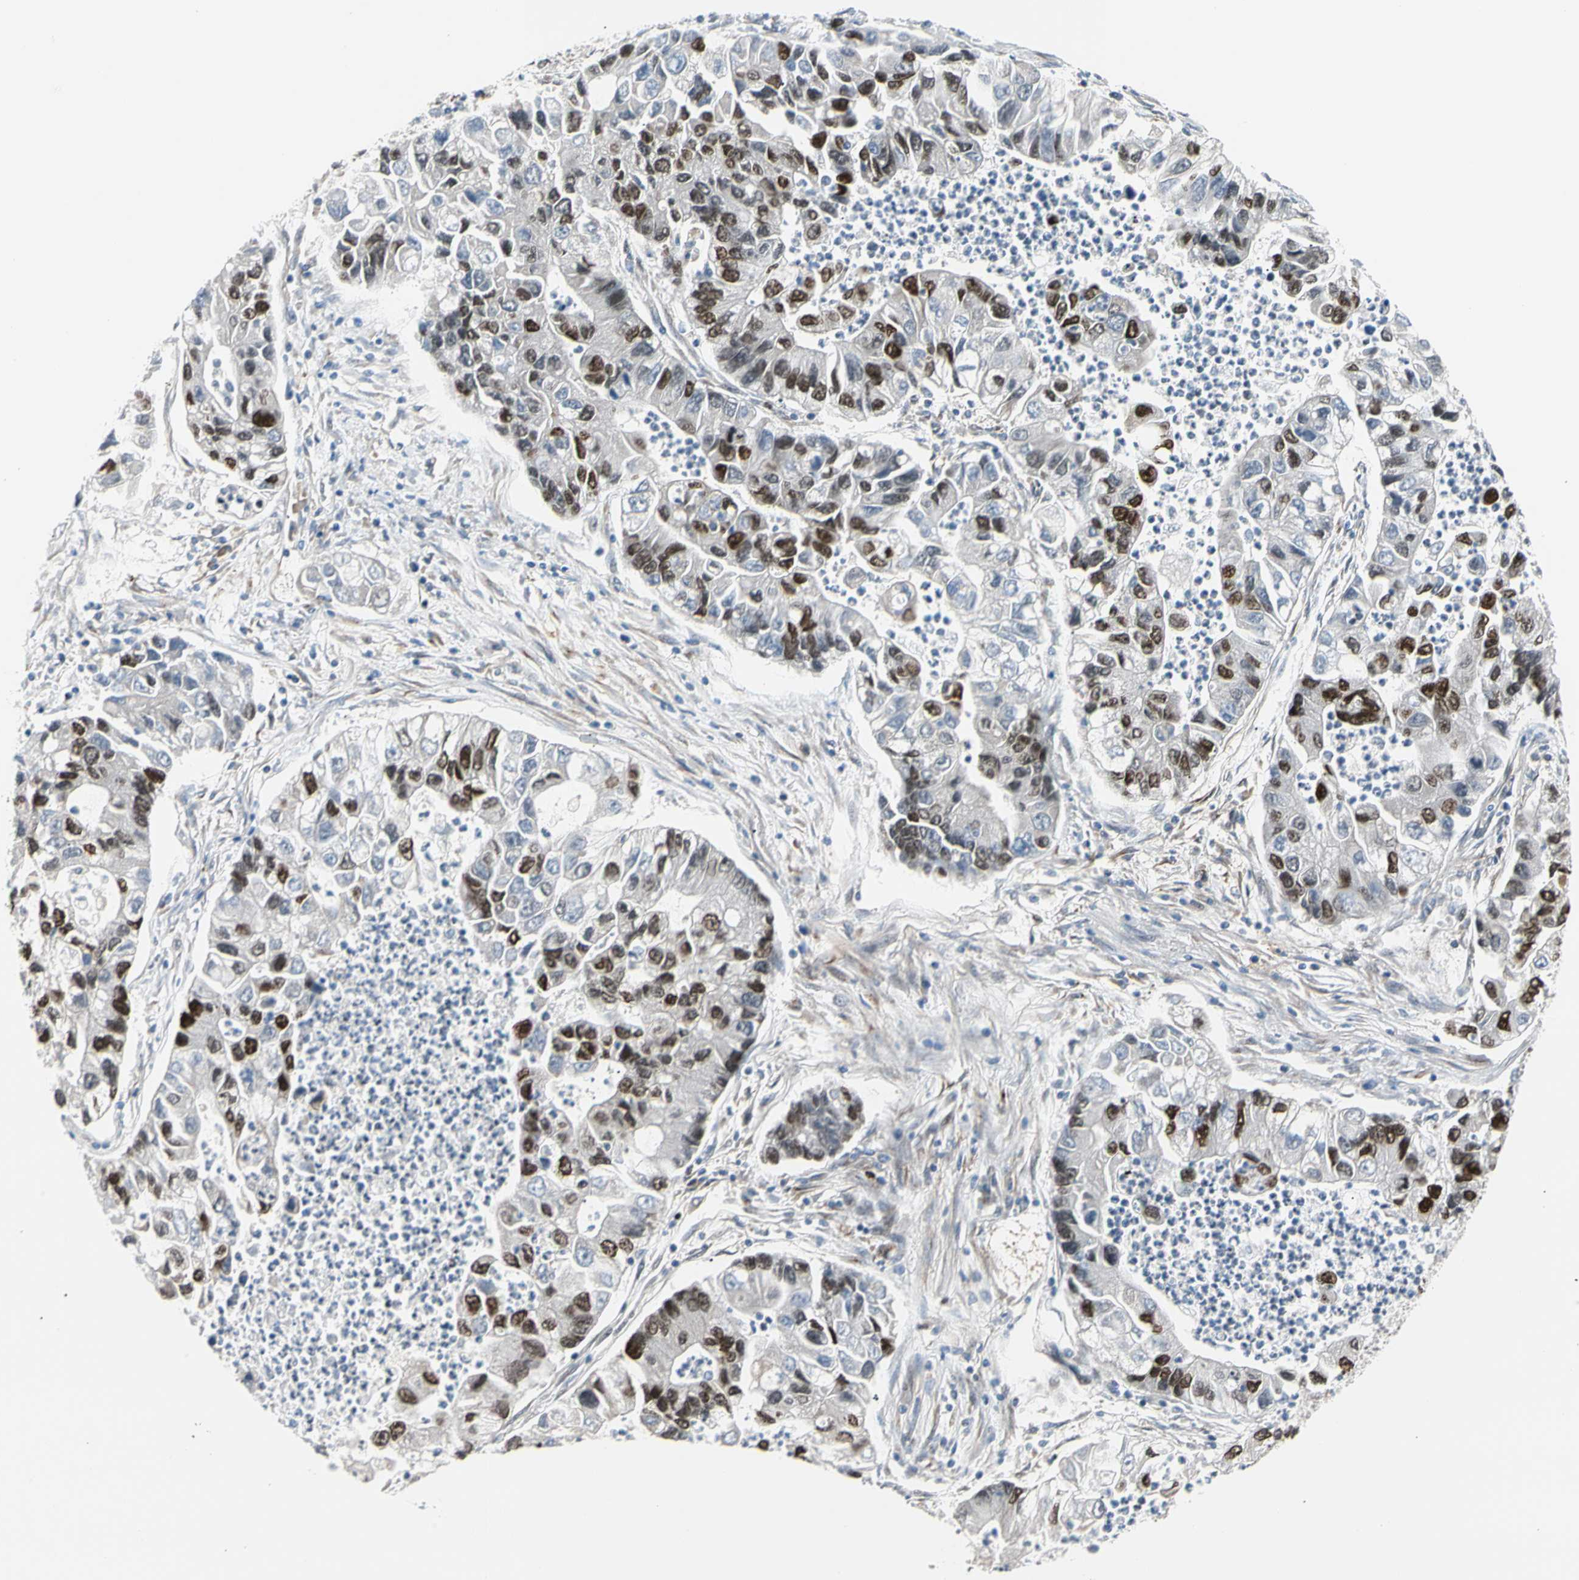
{"staining": {"intensity": "strong", "quantity": "<25%", "location": "nuclear"}, "tissue": "lung cancer", "cell_type": "Tumor cells", "image_type": "cancer", "snomed": [{"axis": "morphology", "description": "Adenocarcinoma, NOS"}, {"axis": "topography", "description": "Lung"}], "caption": "Immunohistochemistry (IHC) of lung adenocarcinoma displays medium levels of strong nuclear positivity in about <25% of tumor cells.", "gene": "E2F1", "patient": {"sex": "female", "age": 51}}